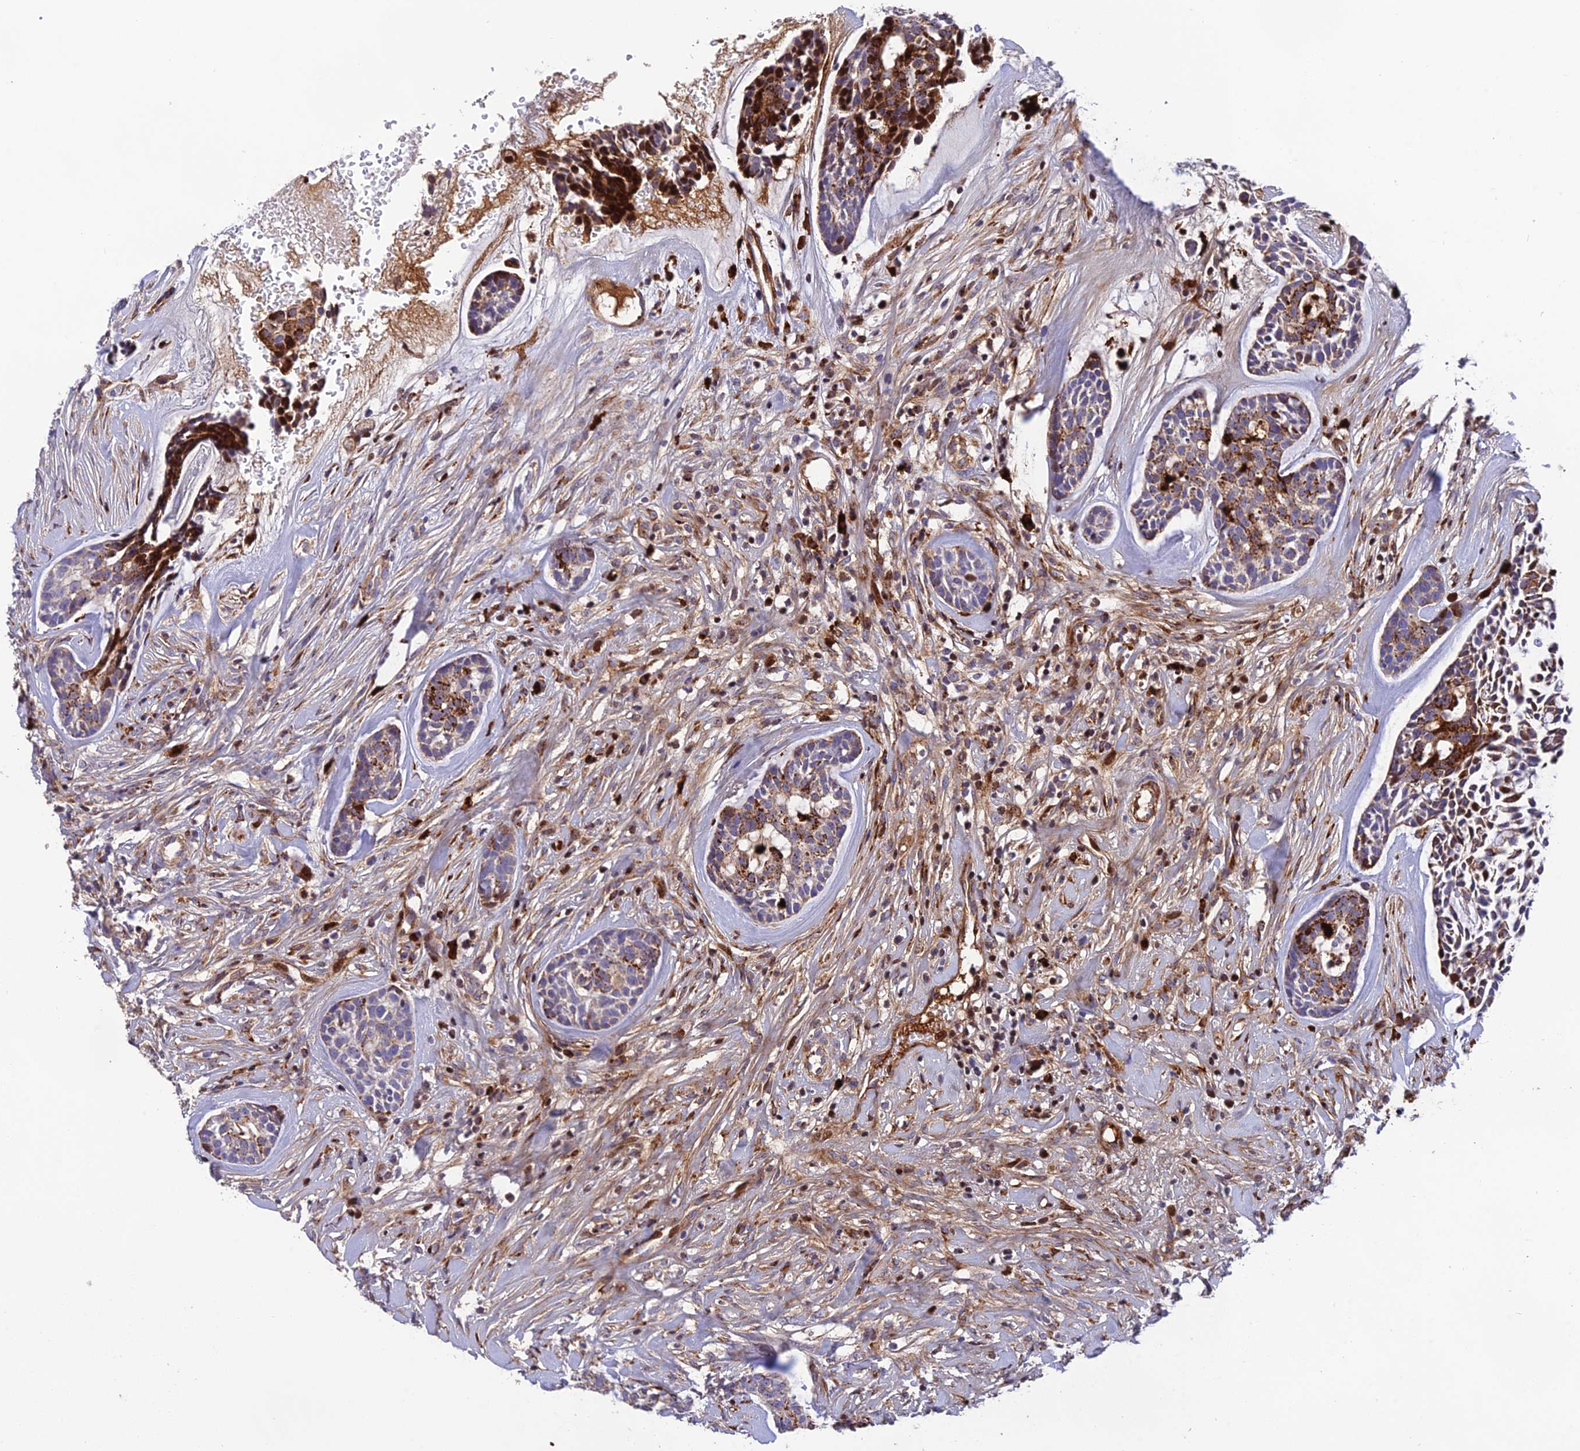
{"staining": {"intensity": "strong", "quantity": "<25%", "location": "cytoplasmic/membranous"}, "tissue": "head and neck cancer", "cell_type": "Tumor cells", "image_type": "cancer", "snomed": [{"axis": "morphology", "description": "Normal tissue, NOS"}, {"axis": "morphology", "description": "Adenocarcinoma, NOS"}, {"axis": "topography", "description": "Subcutis"}, {"axis": "topography", "description": "Nasopharynx"}, {"axis": "topography", "description": "Head-Neck"}], "caption": "The micrograph reveals a brown stain indicating the presence of a protein in the cytoplasmic/membranous of tumor cells in head and neck cancer.", "gene": "CPSF4L", "patient": {"sex": "female", "age": 73}}